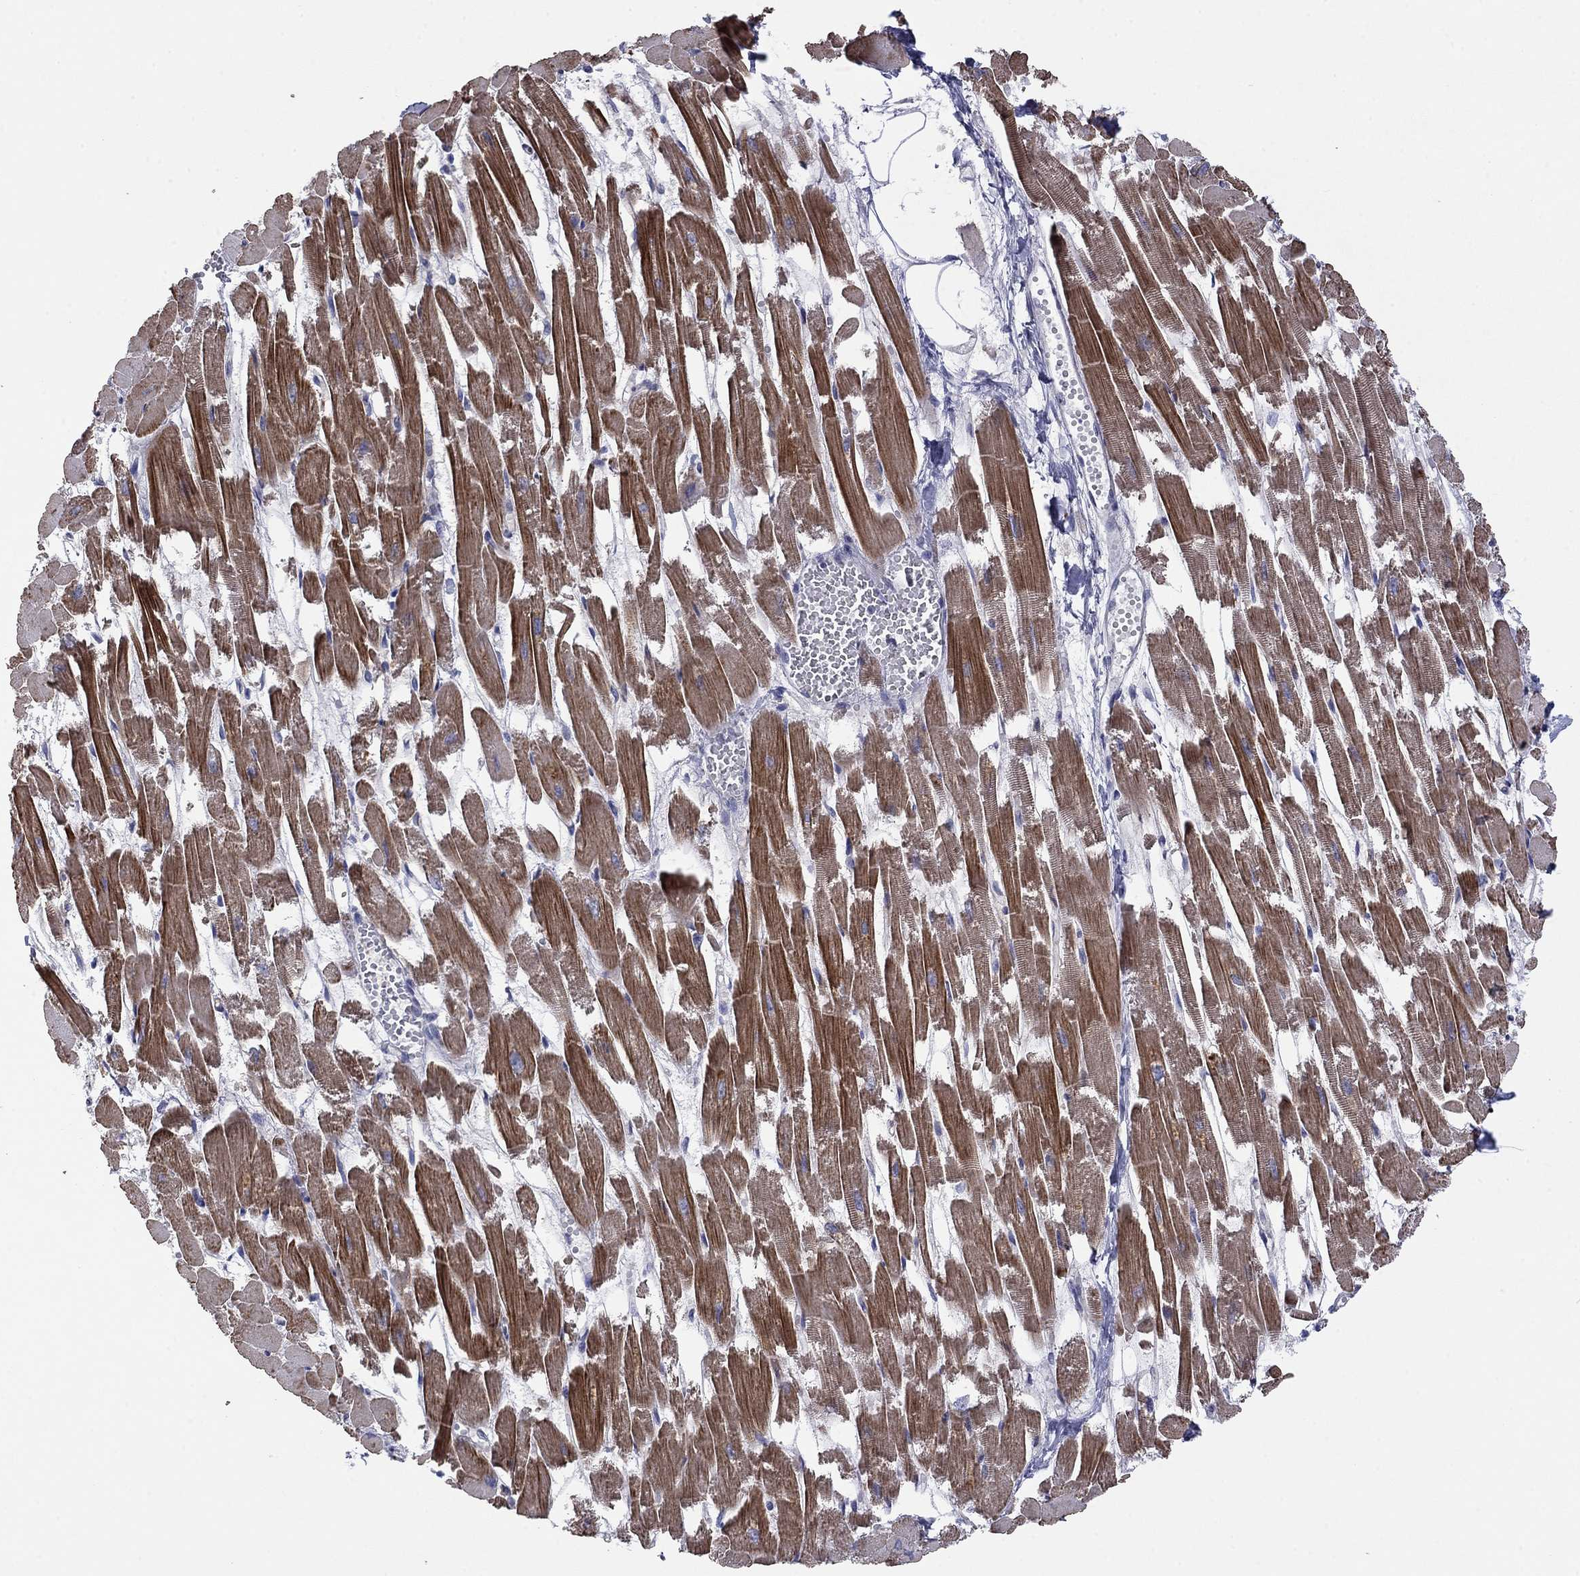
{"staining": {"intensity": "strong", "quantity": "25%-75%", "location": "cytoplasmic/membranous"}, "tissue": "heart muscle", "cell_type": "Cardiomyocytes", "image_type": "normal", "snomed": [{"axis": "morphology", "description": "Normal tissue, NOS"}, {"axis": "topography", "description": "Heart"}], "caption": "Immunohistochemistry (IHC) of unremarkable human heart muscle exhibits high levels of strong cytoplasmic/membranous positivity in approximately 25%-75% of cardiomyocytes.", "gene": "IP6K3", "patient": {"sex": "female", "age": 52}}